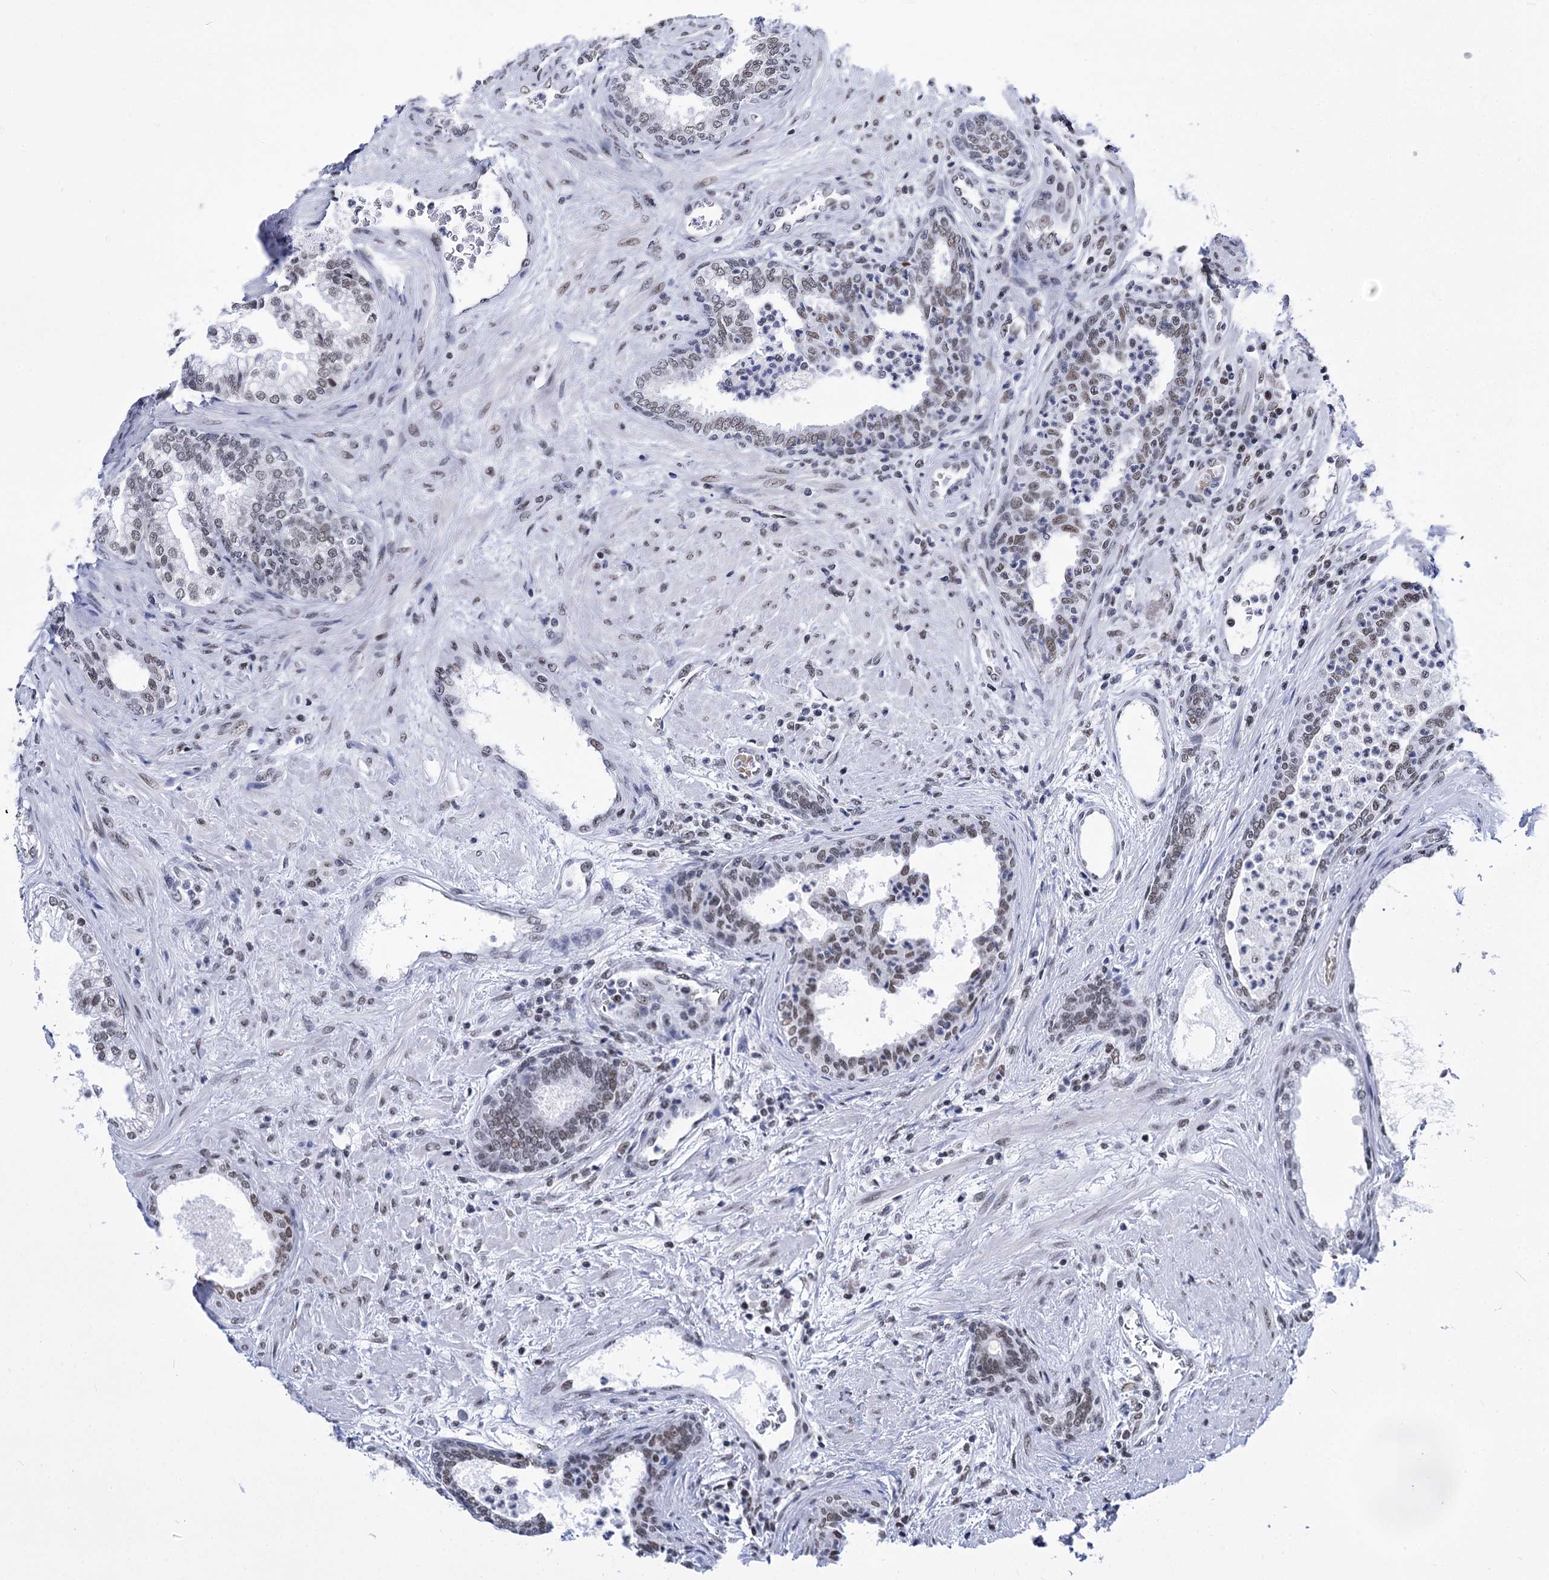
{"staining": {"intensity": "weak", "quantity": "25%-75%", "location": "nuclear"}, "tissue": "prostate", "cell_type": "Glandular cells", "image_type": "normal", "snomed": [{"axis": "morphology", "description": "Normal tissue, NOS"}, {"axis": "topography", "description": "Prostate"}], "caption": "DAB immunohistochemical staining of benign human prostate reveals weak nuclear protein expression in approximately 25%-75% of glandular cells.", "gene": "POU4F3", "patient": {"sex": "male", "age": 76}}